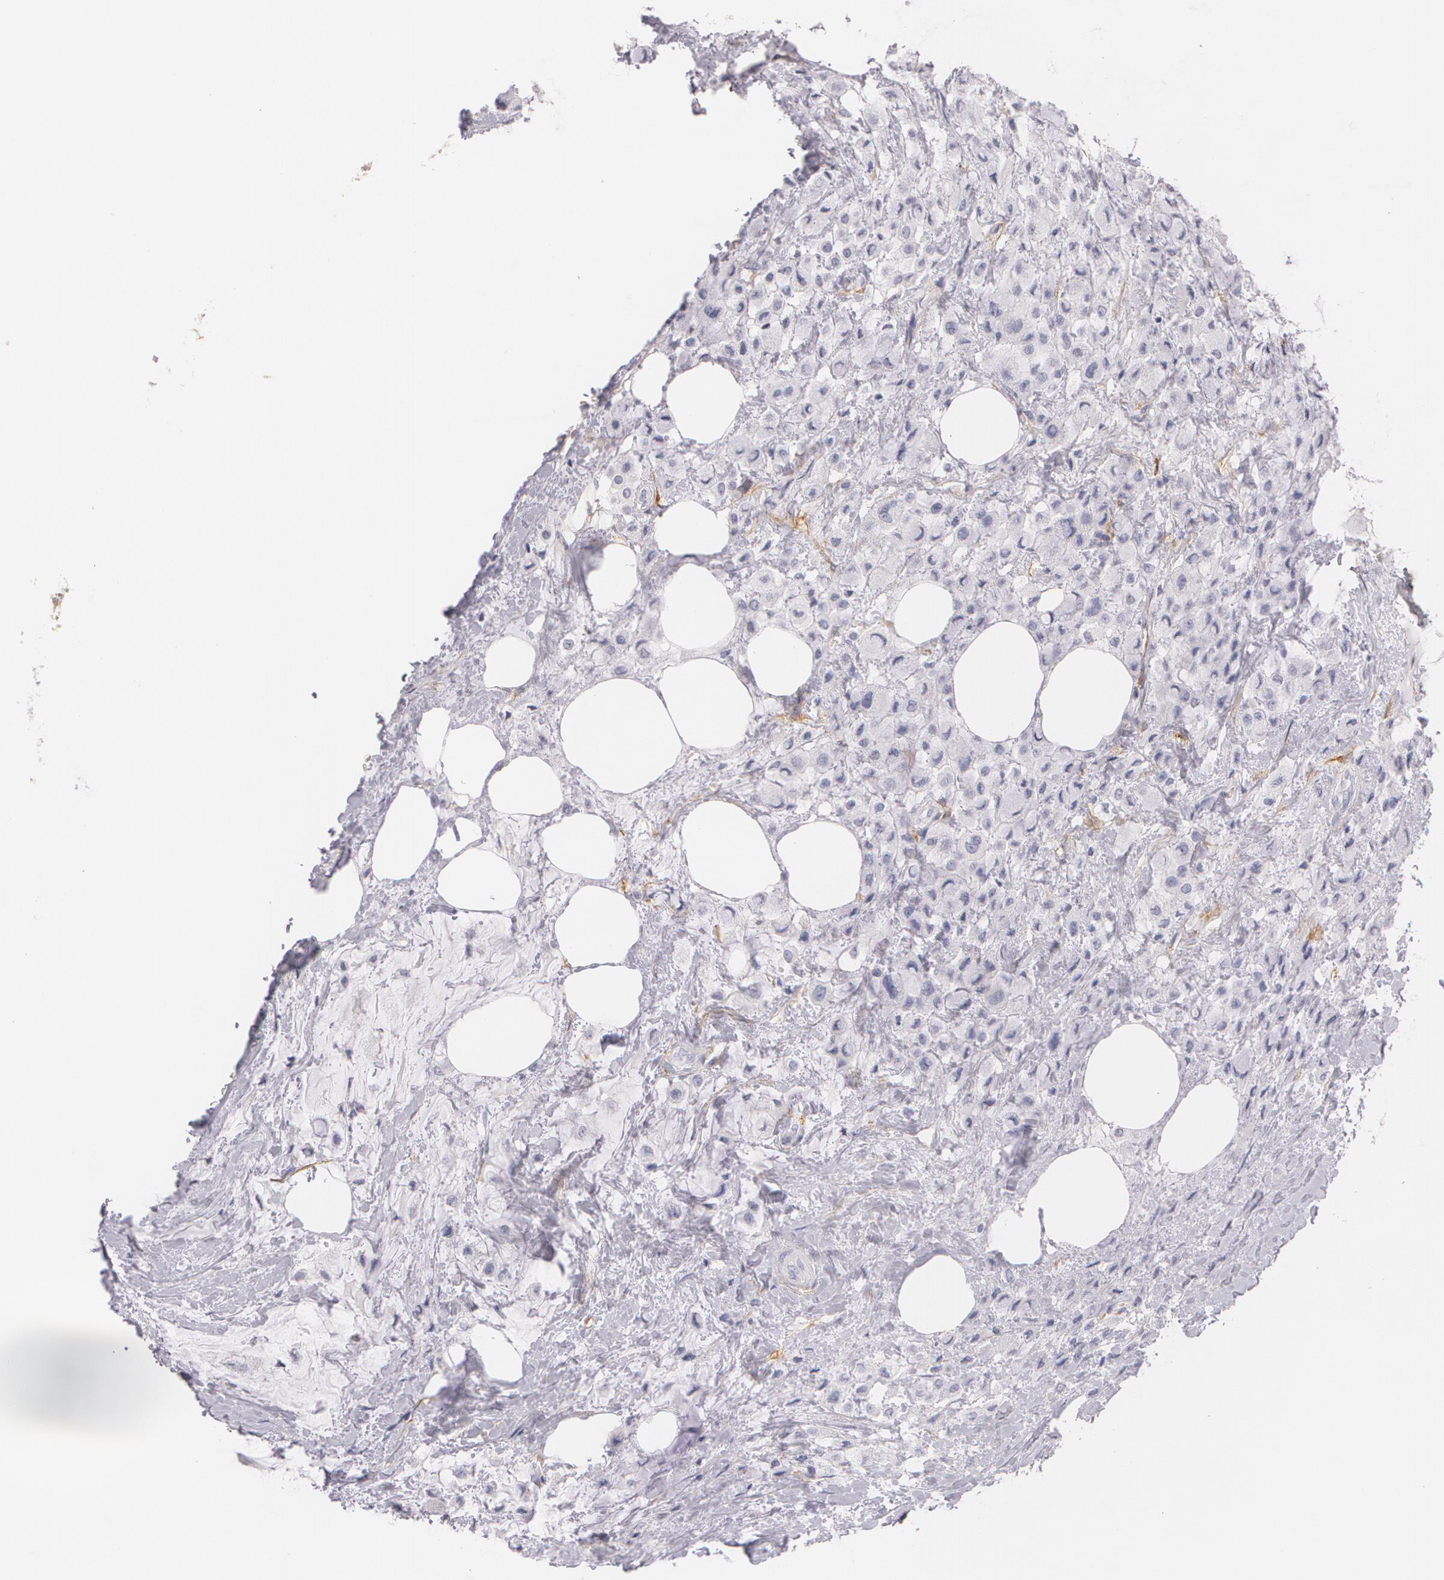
{"staining": {"intensity": "negative", "quantity": "none", "location": "none"}, "tissue": "breast cancer", "cell_type": "Tumor cells", "image_type": "cancer", "snomed": [{"axis": "morphology", "description": "Lobular carcinoma"}, {"axis": "topography", "description": "Breast"}], "caption": "Breast lobular carcinoma was stained to show a protein in brown. There is no significant staining in tumor cells. (Immunohistochemistry, brightfield microscopy, high magnification).", "gene": "NGFR", "patient": {"sex": "female", "age": 85}}